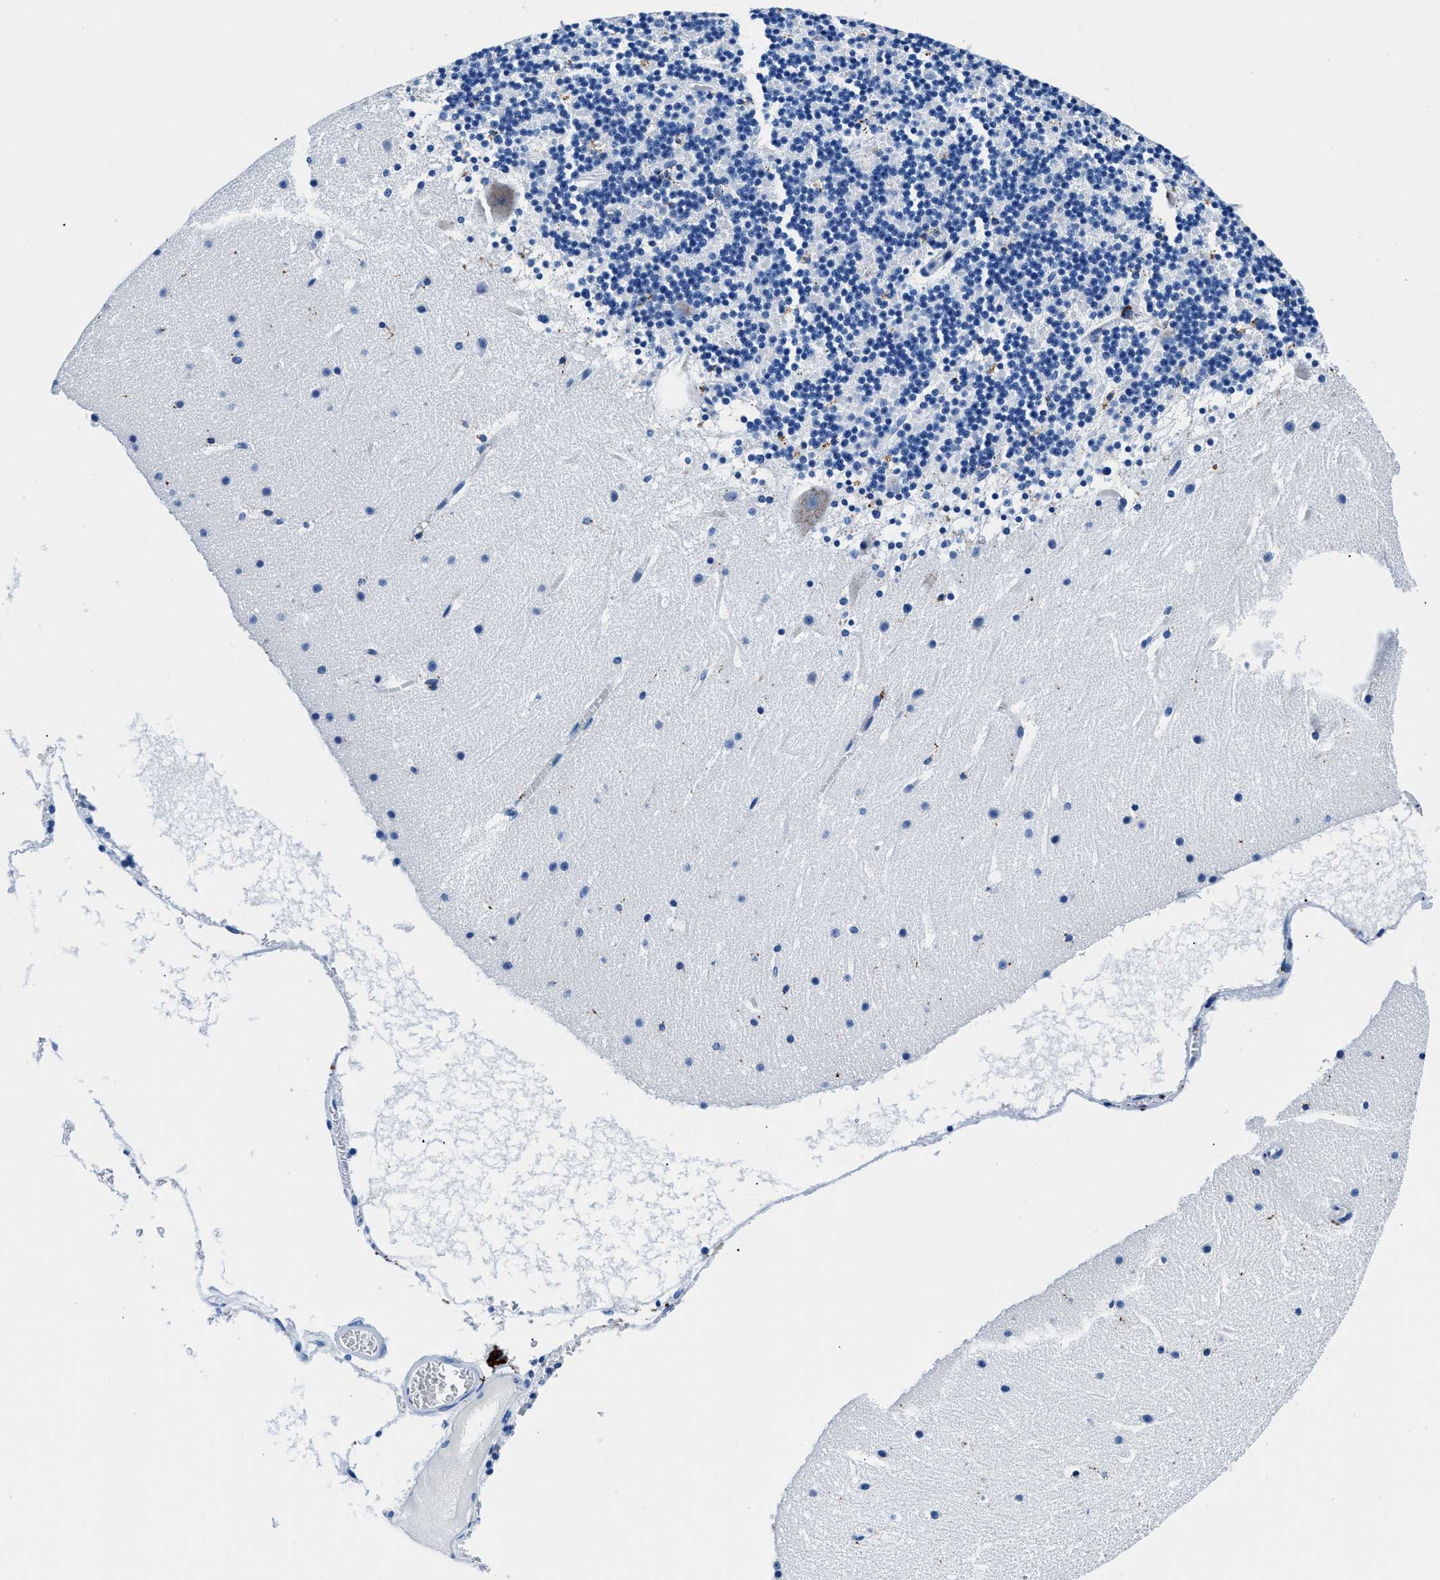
{"staining": {"intensity": "moderate", "quantity": "<25%", "location": "cytoplasmic/membranous"}, "tissue": "cerebellum", "cell_type": "Cells in granular layer", "image_type": "normal", "snomed": [{"axis": "morphology", "description": "Normal tissue, NOS"}, {"axis": "topography", "description": "Cerebellum"}], "caption": "Immunohistochemistry of unremarkable cerebellum reveals low levels of moderate cytoplasmic/membranous expression in about <25% of cells in granular layer. (brown staining indicates protein expression, while blue staining denotes nuclei).", "gene": "OR14K1", "patient": {"sex": "male", "age": 45}}